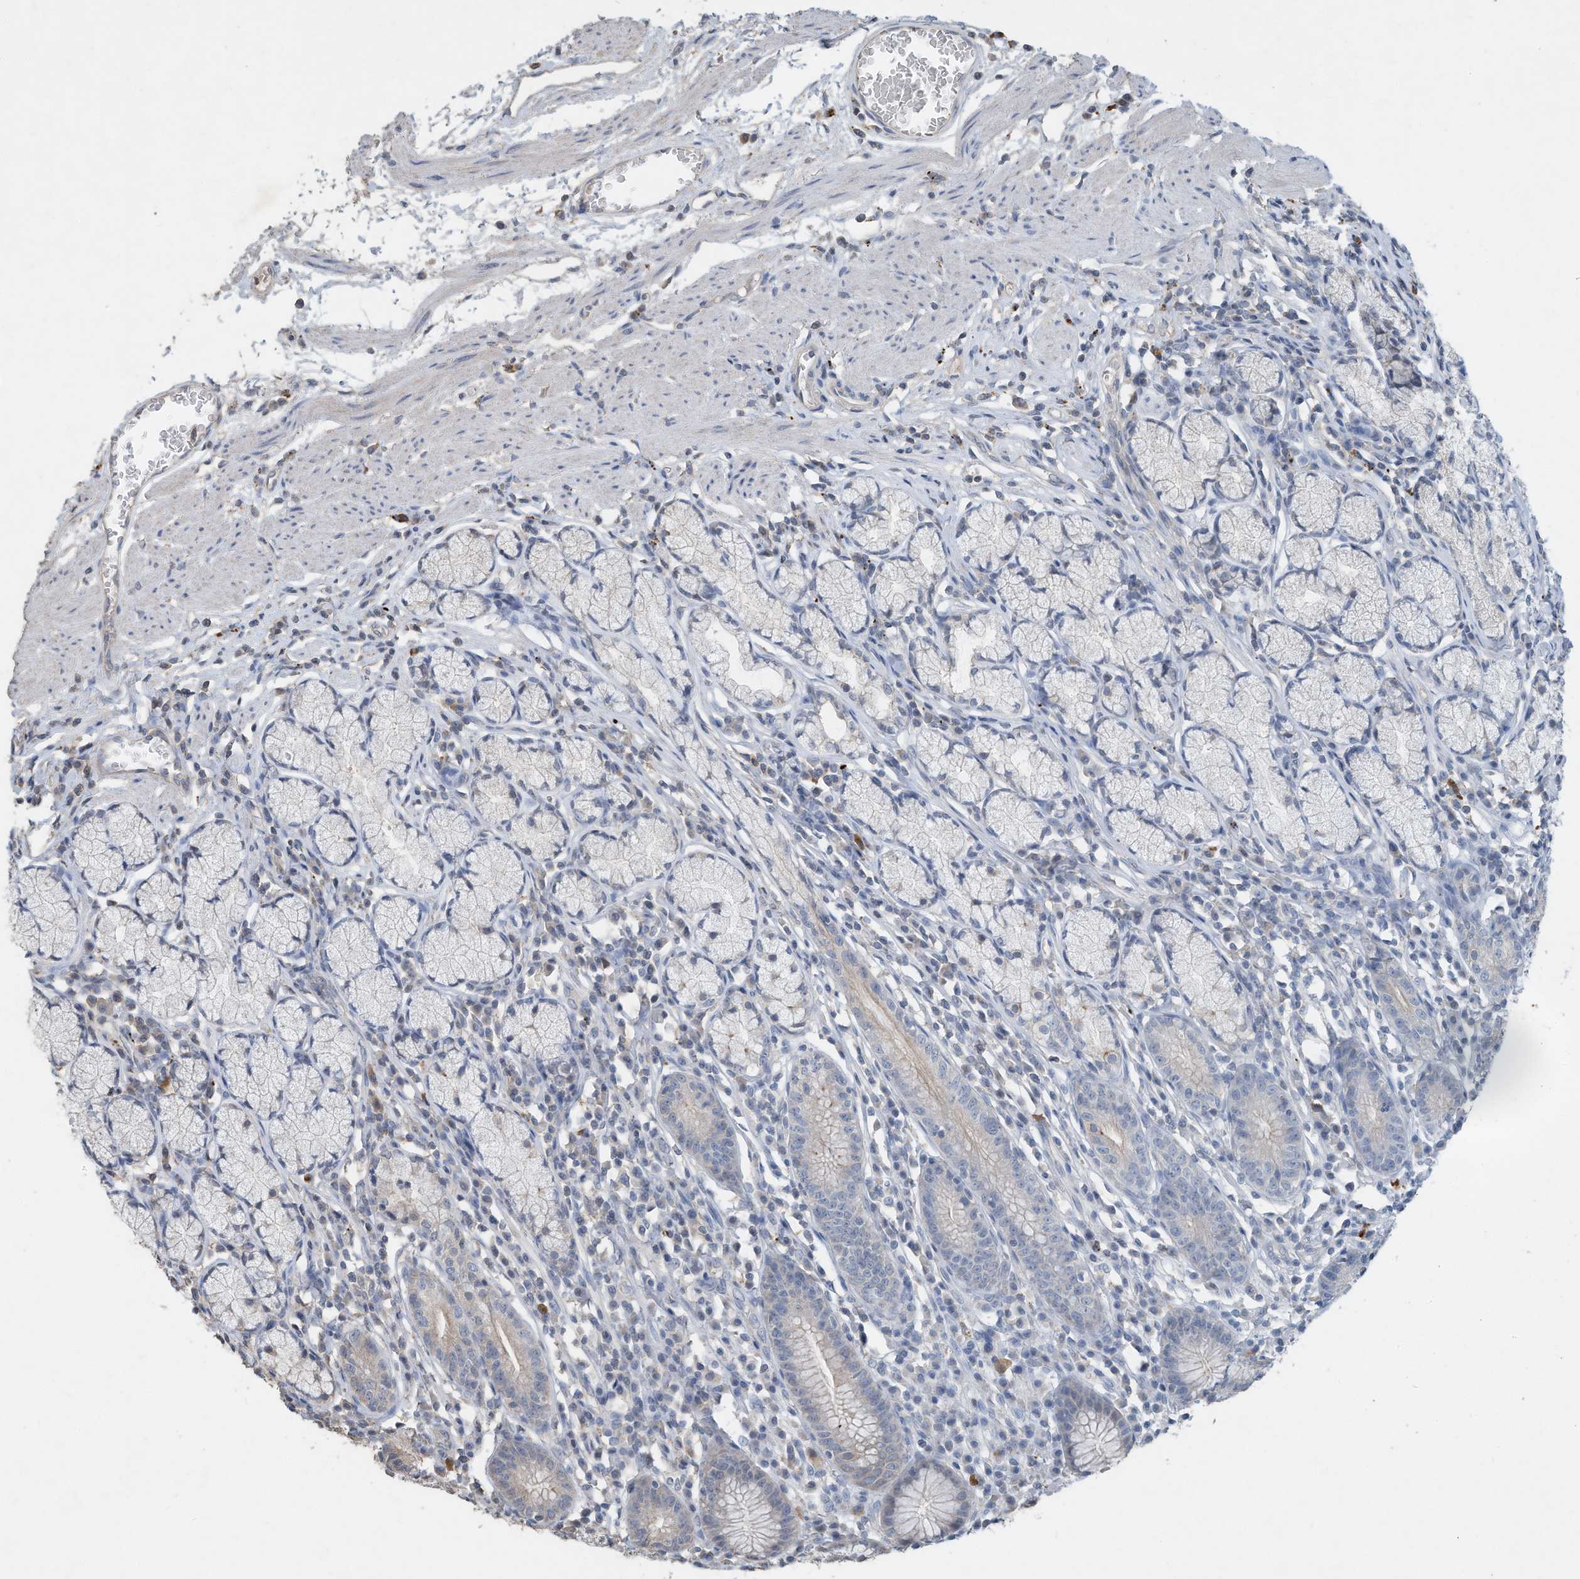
{"staining": {"intensity": "moderate", "quantity": "<25%", "location": "cytoplasmic/membranous"}, "tissue": "stomach", "cell_type": "Glandular cells", "image_type": "normal", "snomed": [{"axis": "morphology", "description": "Normal tissue, NOS"}, {"axis": "topography", "description": "Stomach"}], "caption": "Immunohistochemistry photomicrograph of benign human stomach stained for a protein (brown), which exhibits low levels of moderate cytoplasmic/membranous staining in approximately <25% of glandular cells.", "gene": "CAPN13", "patient": {"sex": "male", "age": 55}}